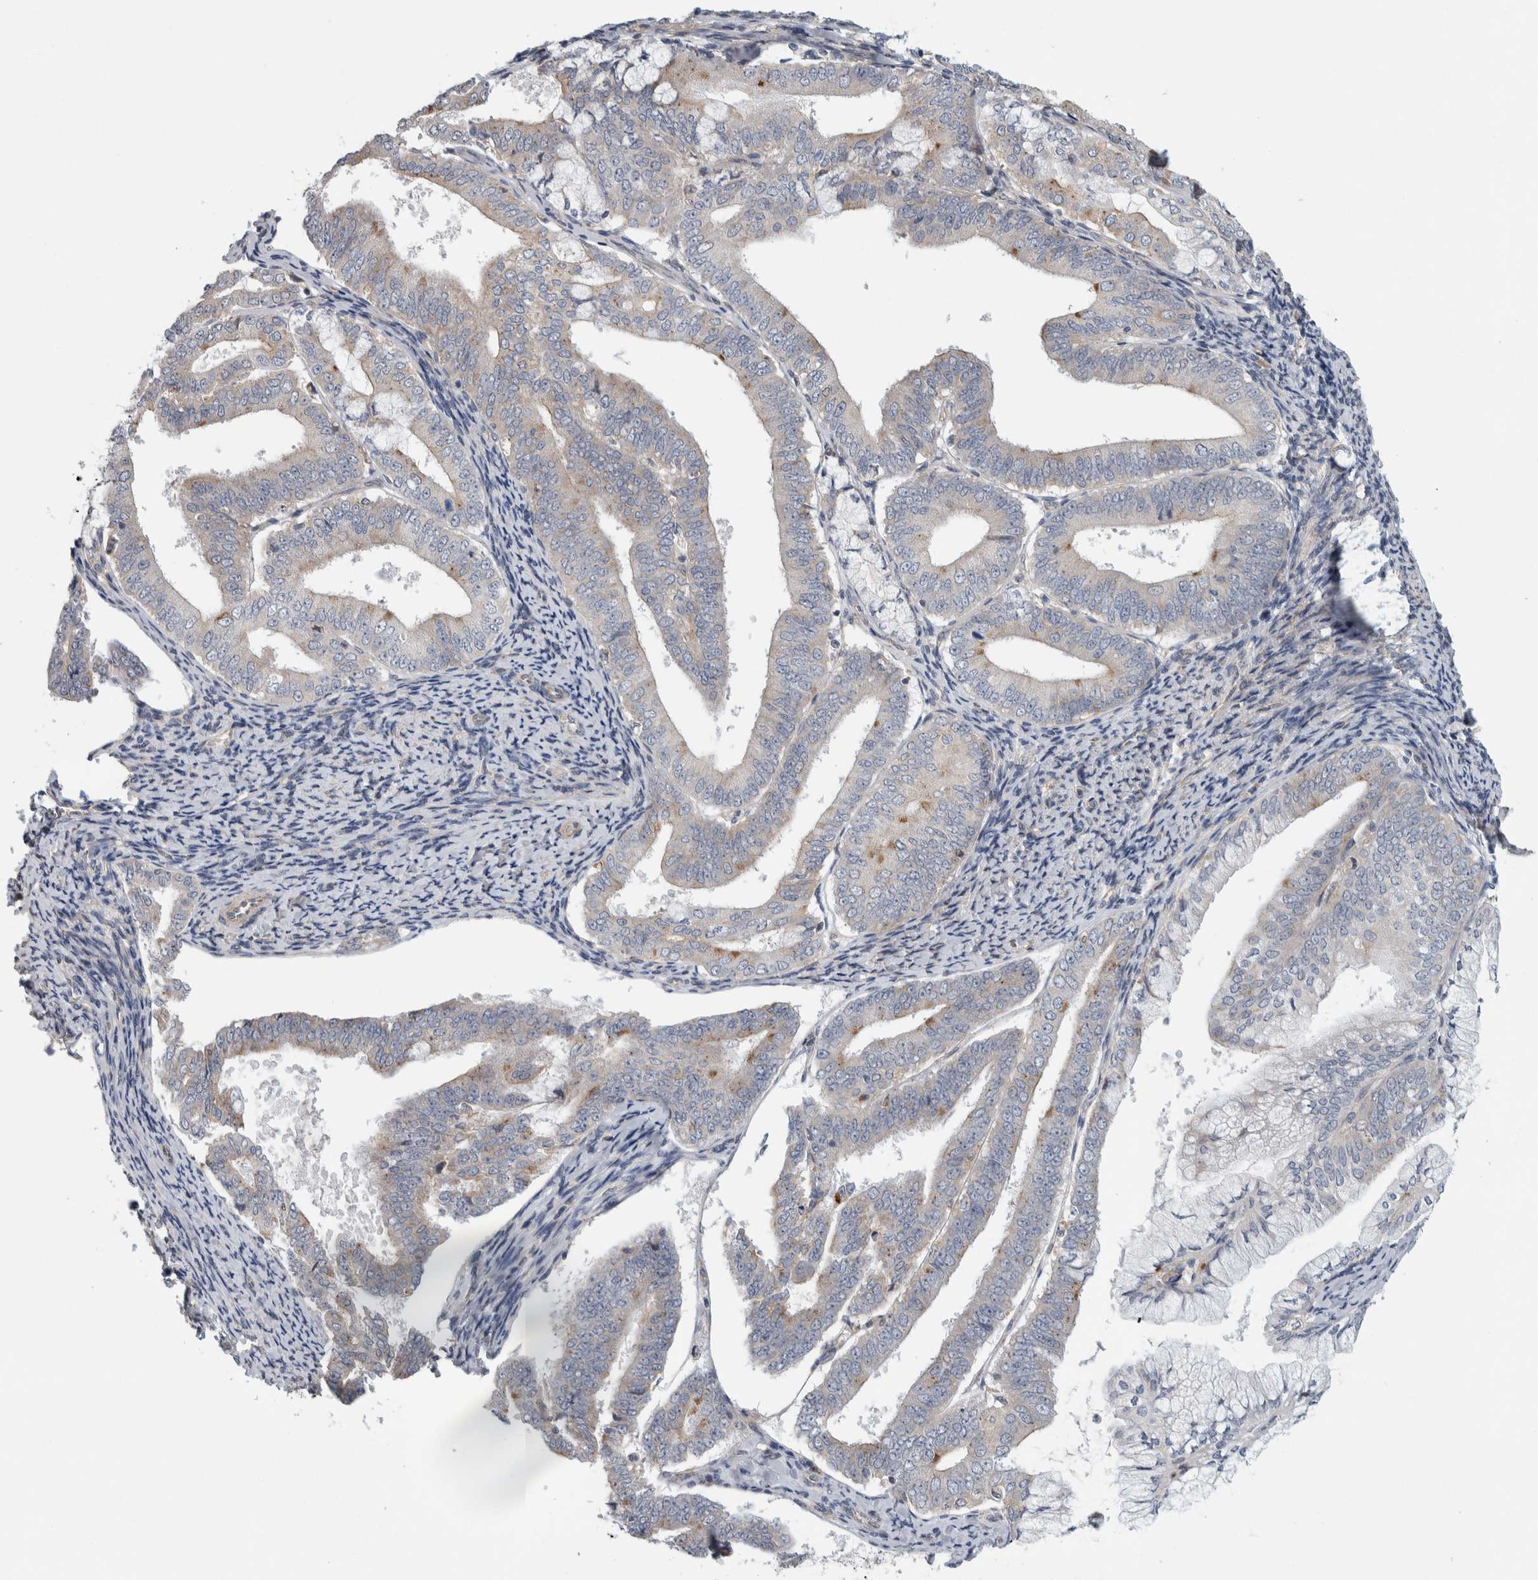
{"staining": {"intensity": "negative", "quantity": "none", "location": "none"}, "tissue": "endometrial cancer", "cell_type": "Tumor cells", "image_type": "cancer", "snomed": [{"axis": "morphology", "description": "Adenocarcinoma, NOS"}, {"axis": "topography", "description": "Endometrium"}], "caption": "Immunohistochemical staining of adenocarcinoma (endometrial) exhibits no significant staining in tumor cells.", "gene": "KCNJ3", "patient": {"sex": "female", "age": 63}}